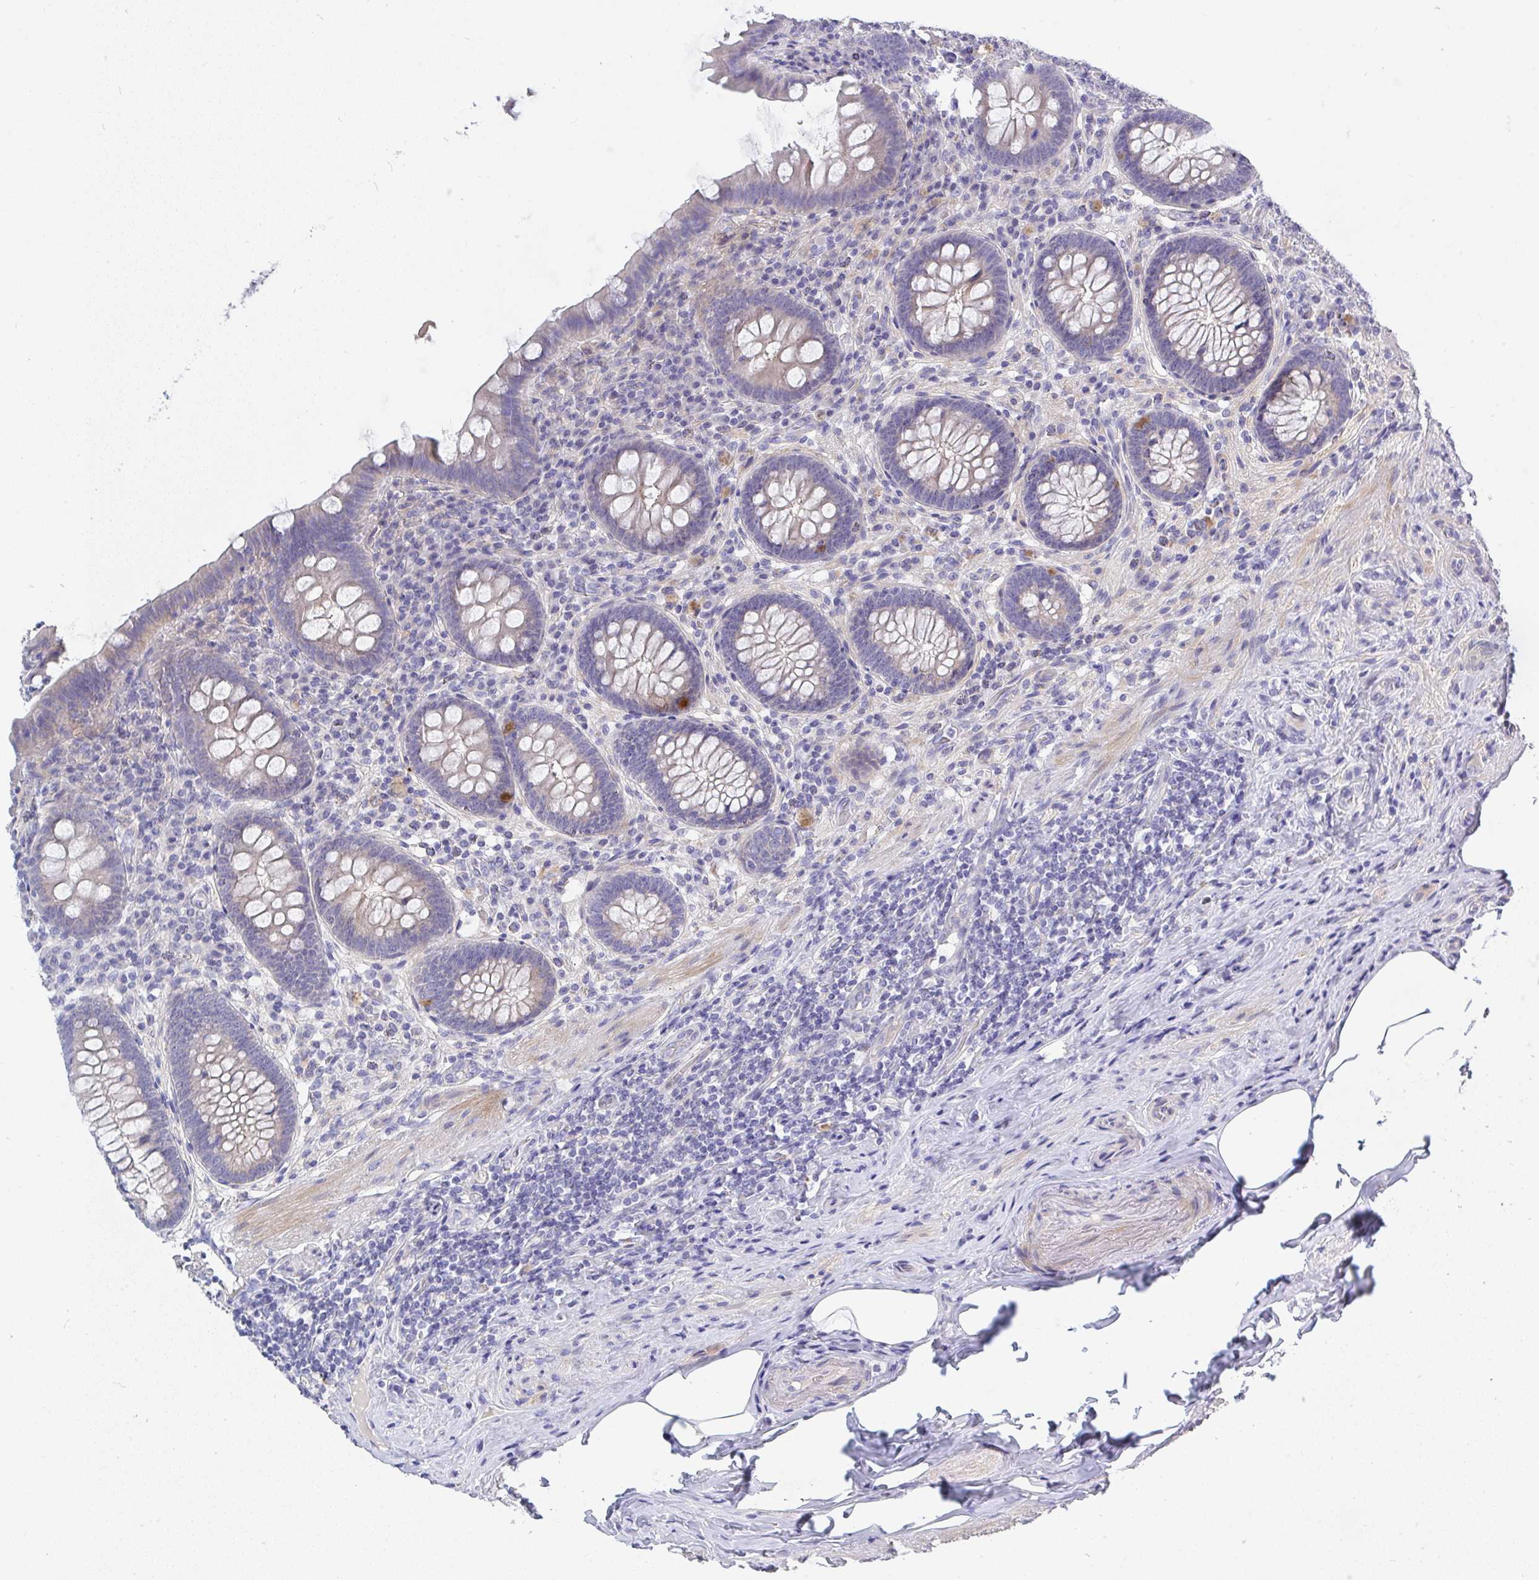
{"staining": {"intensity": "moderate", "quantity": "<25%", "location": "cytoplasmic/membranous"}, "tissue": "appendix", "cell_type": "Glandular cells", "image_type": "normal", "snomed": [{"axis": "morphology", "description": "Normal tissue, NOS"}, {"axis": "topography", "description": "Appendix"}], "caption": "This photomicrograph demonstrates immunohistochemistry staining of unremarkable human appendix, with low moderate cytoplasmic/membranous staining in about <25% of glandular cells.", "gene": "ZNF561", "patient": {"sex": "male", "age": 71}}